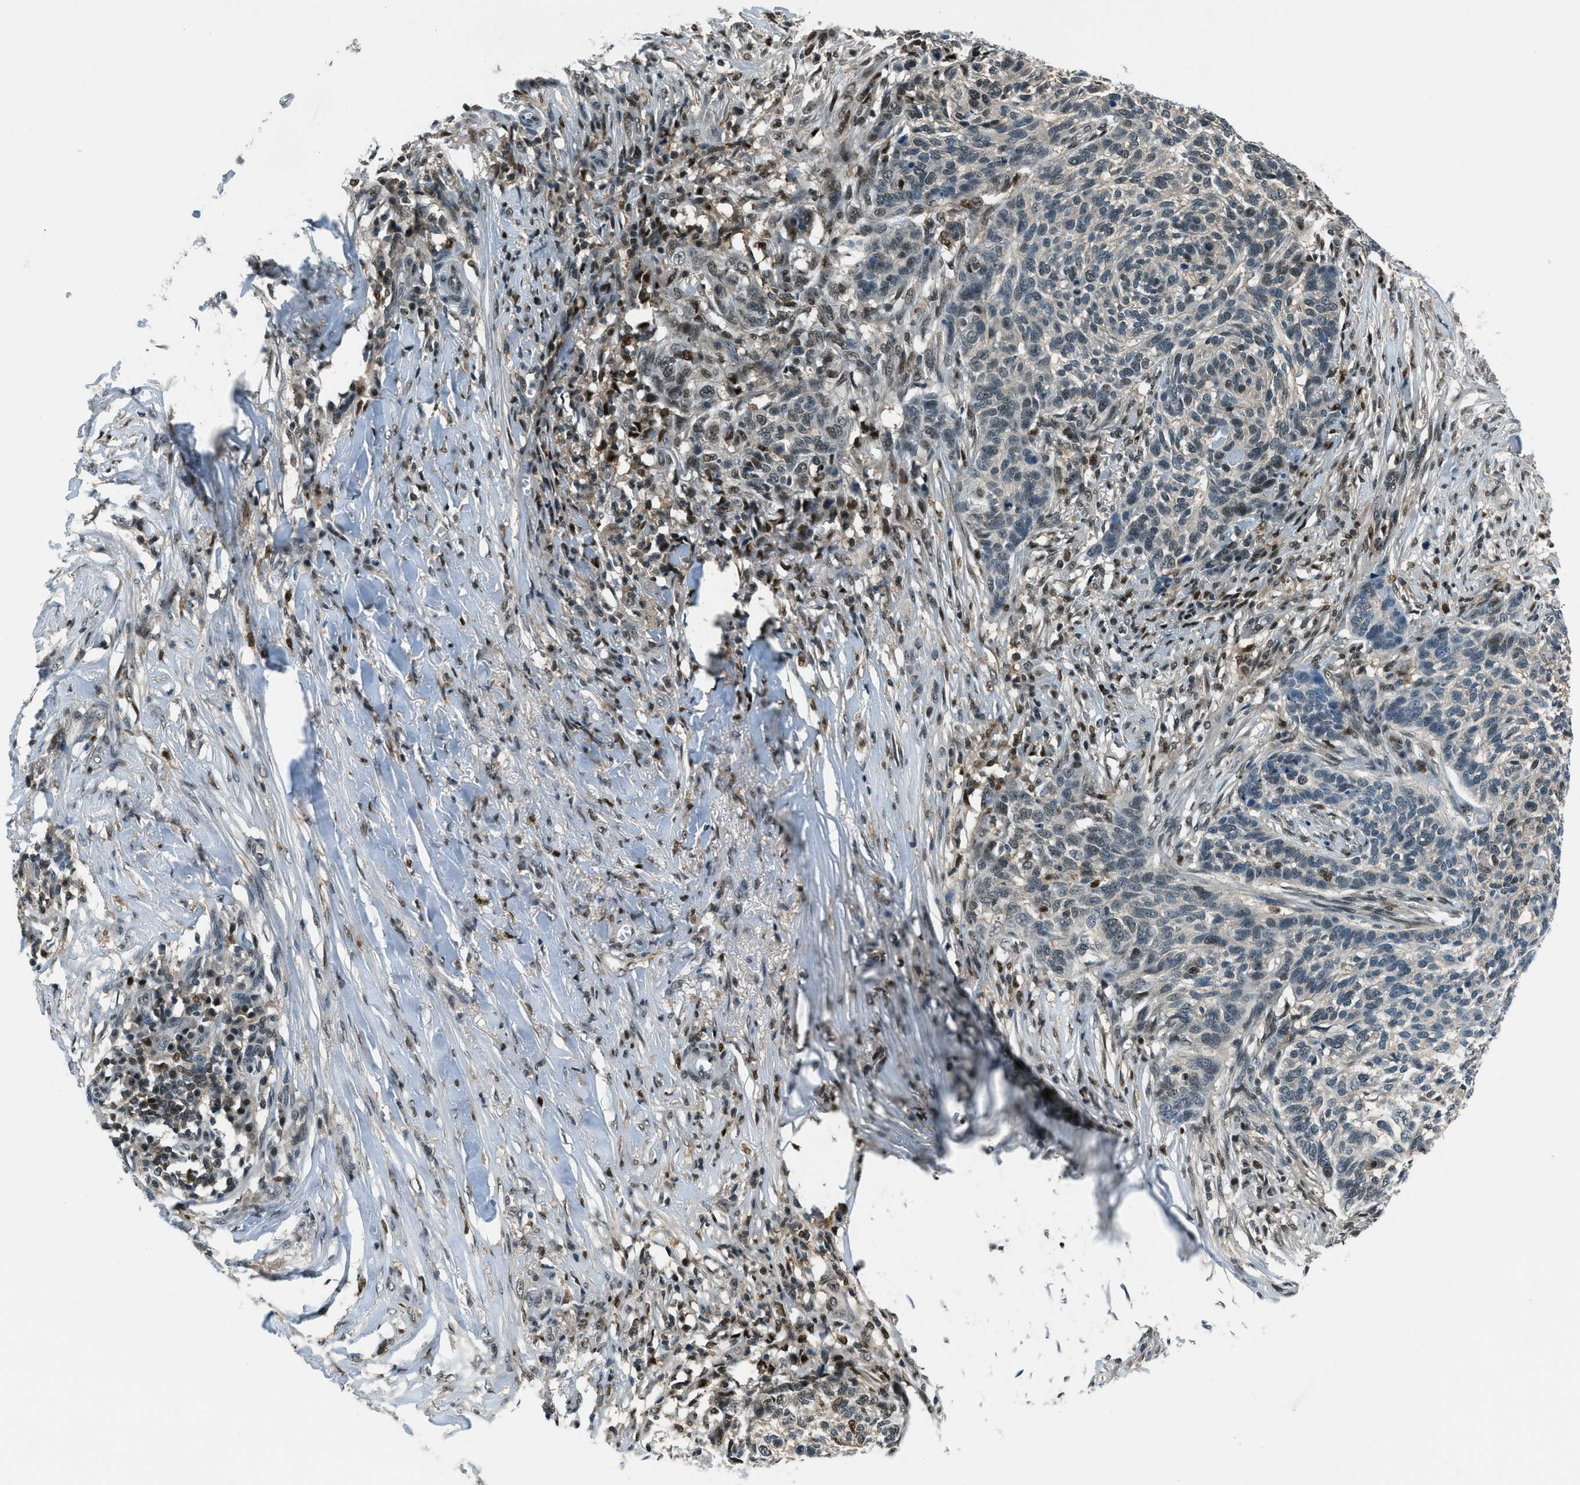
{"staining": {"intensity": "weak", "quantity": "25%-75%", "location": "nuclear"}, "tissue": "skin cancer", "cell_type": "Tumor cells", "image_type": "cancer", "snomed": [{"axis": "morphology", "description": "Basal cell carcinoma"}, {"axis": "topography", "description": "Skin"}], "caption": "Tumor cells display low levels of weak nuclear staining in about 25%-75% of cells in human skin cancer.", "gene": "OGFR", "patient": {"sex": "male", "age": 85}}